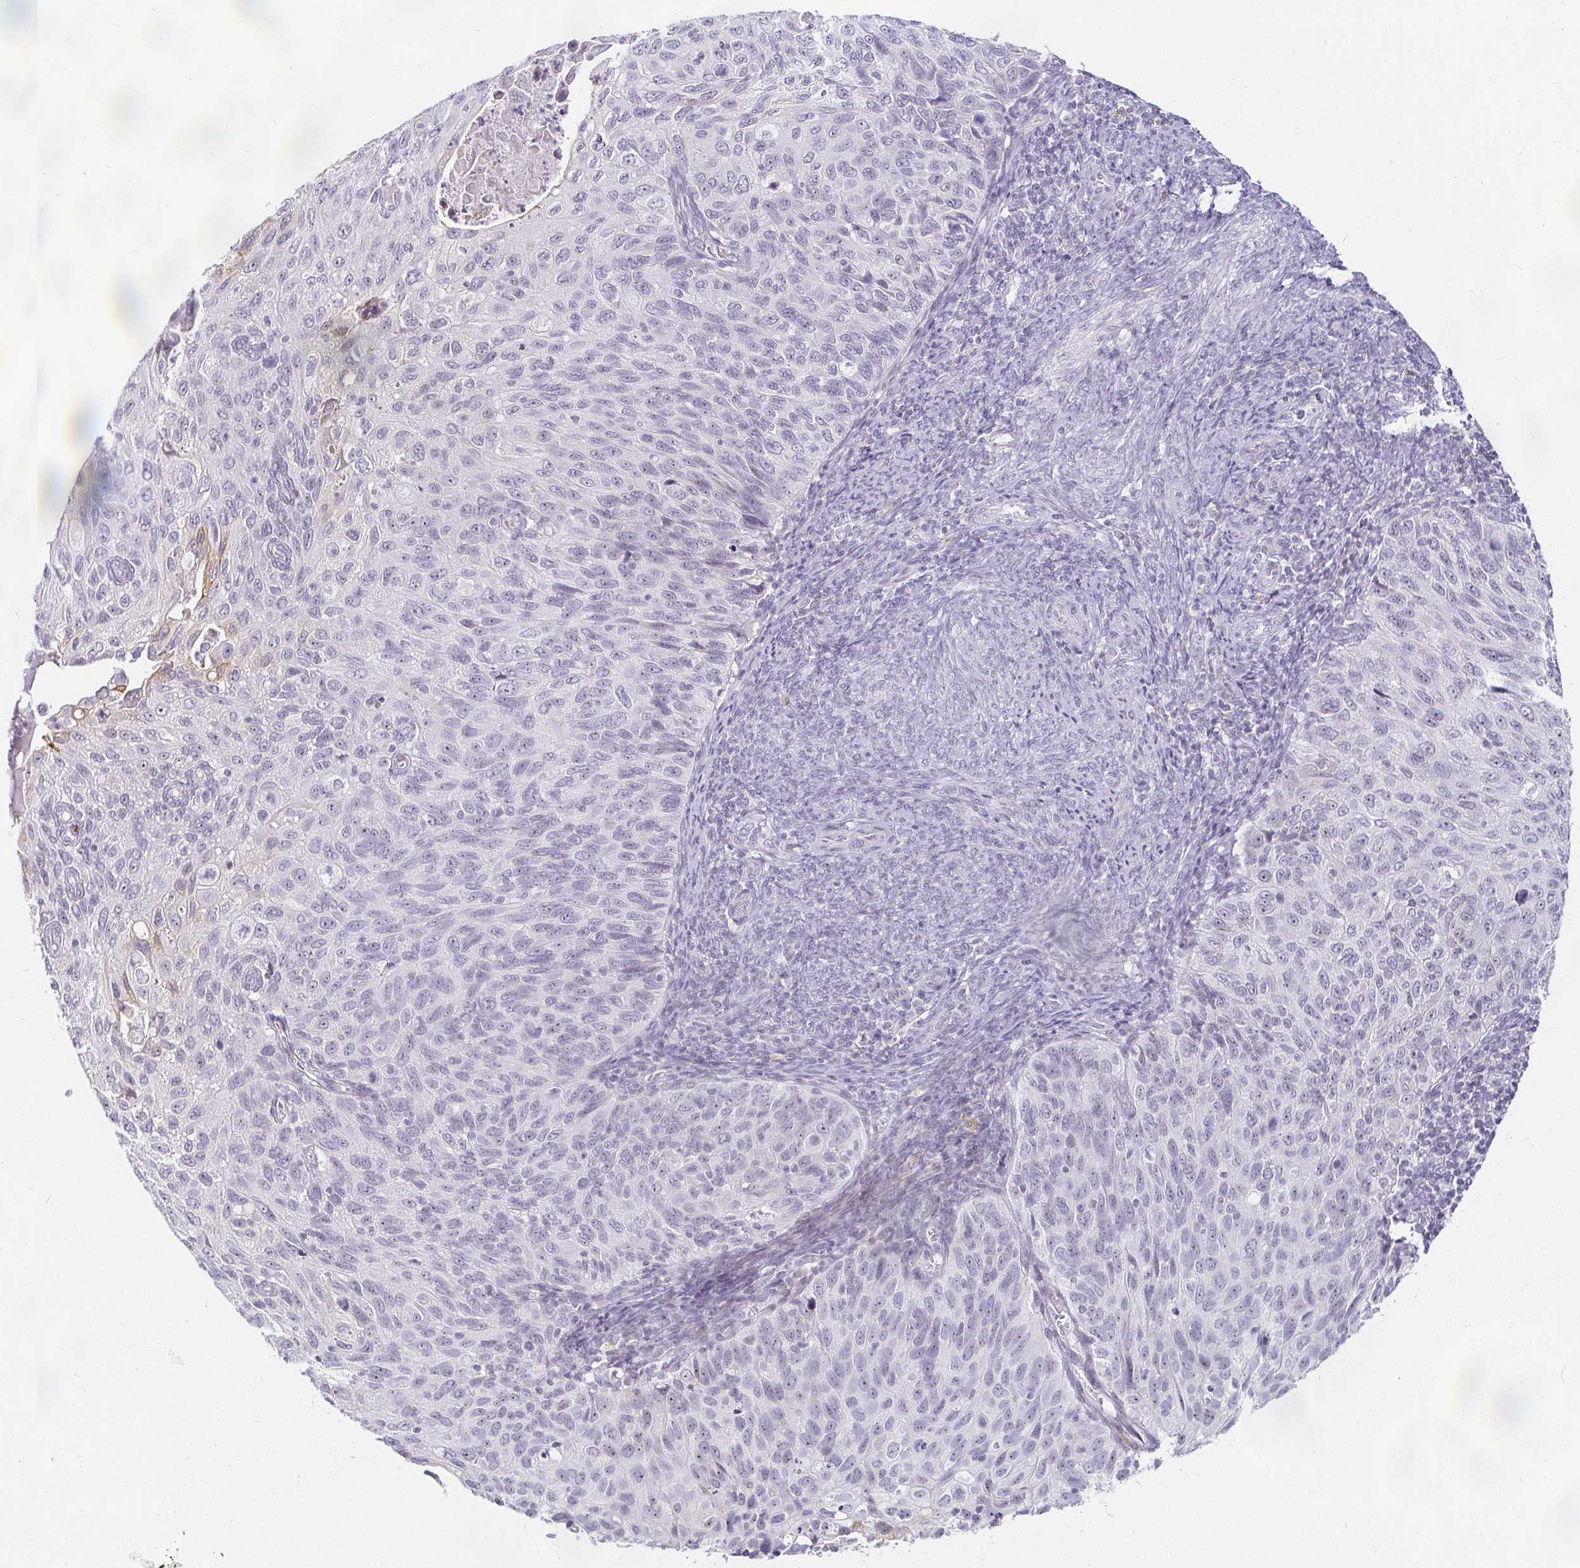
{"staining": {"intensity": "negative", "quantity": "none", "location": "none"}, "tissue": "cervical cancer", "cell_type": "Tumor cells", "image_type": "cancer", "snomed": [{"axis": "morphology", "description": "Squamous cell carcinoma, NOS"}, {"axis": "topography", "description": "Cervix"}], "caption": "Tumor cells show no significant protein expression in cervical cancer.", "gene": "ACAN", "patient": {"sex": "female", "age": 70}}